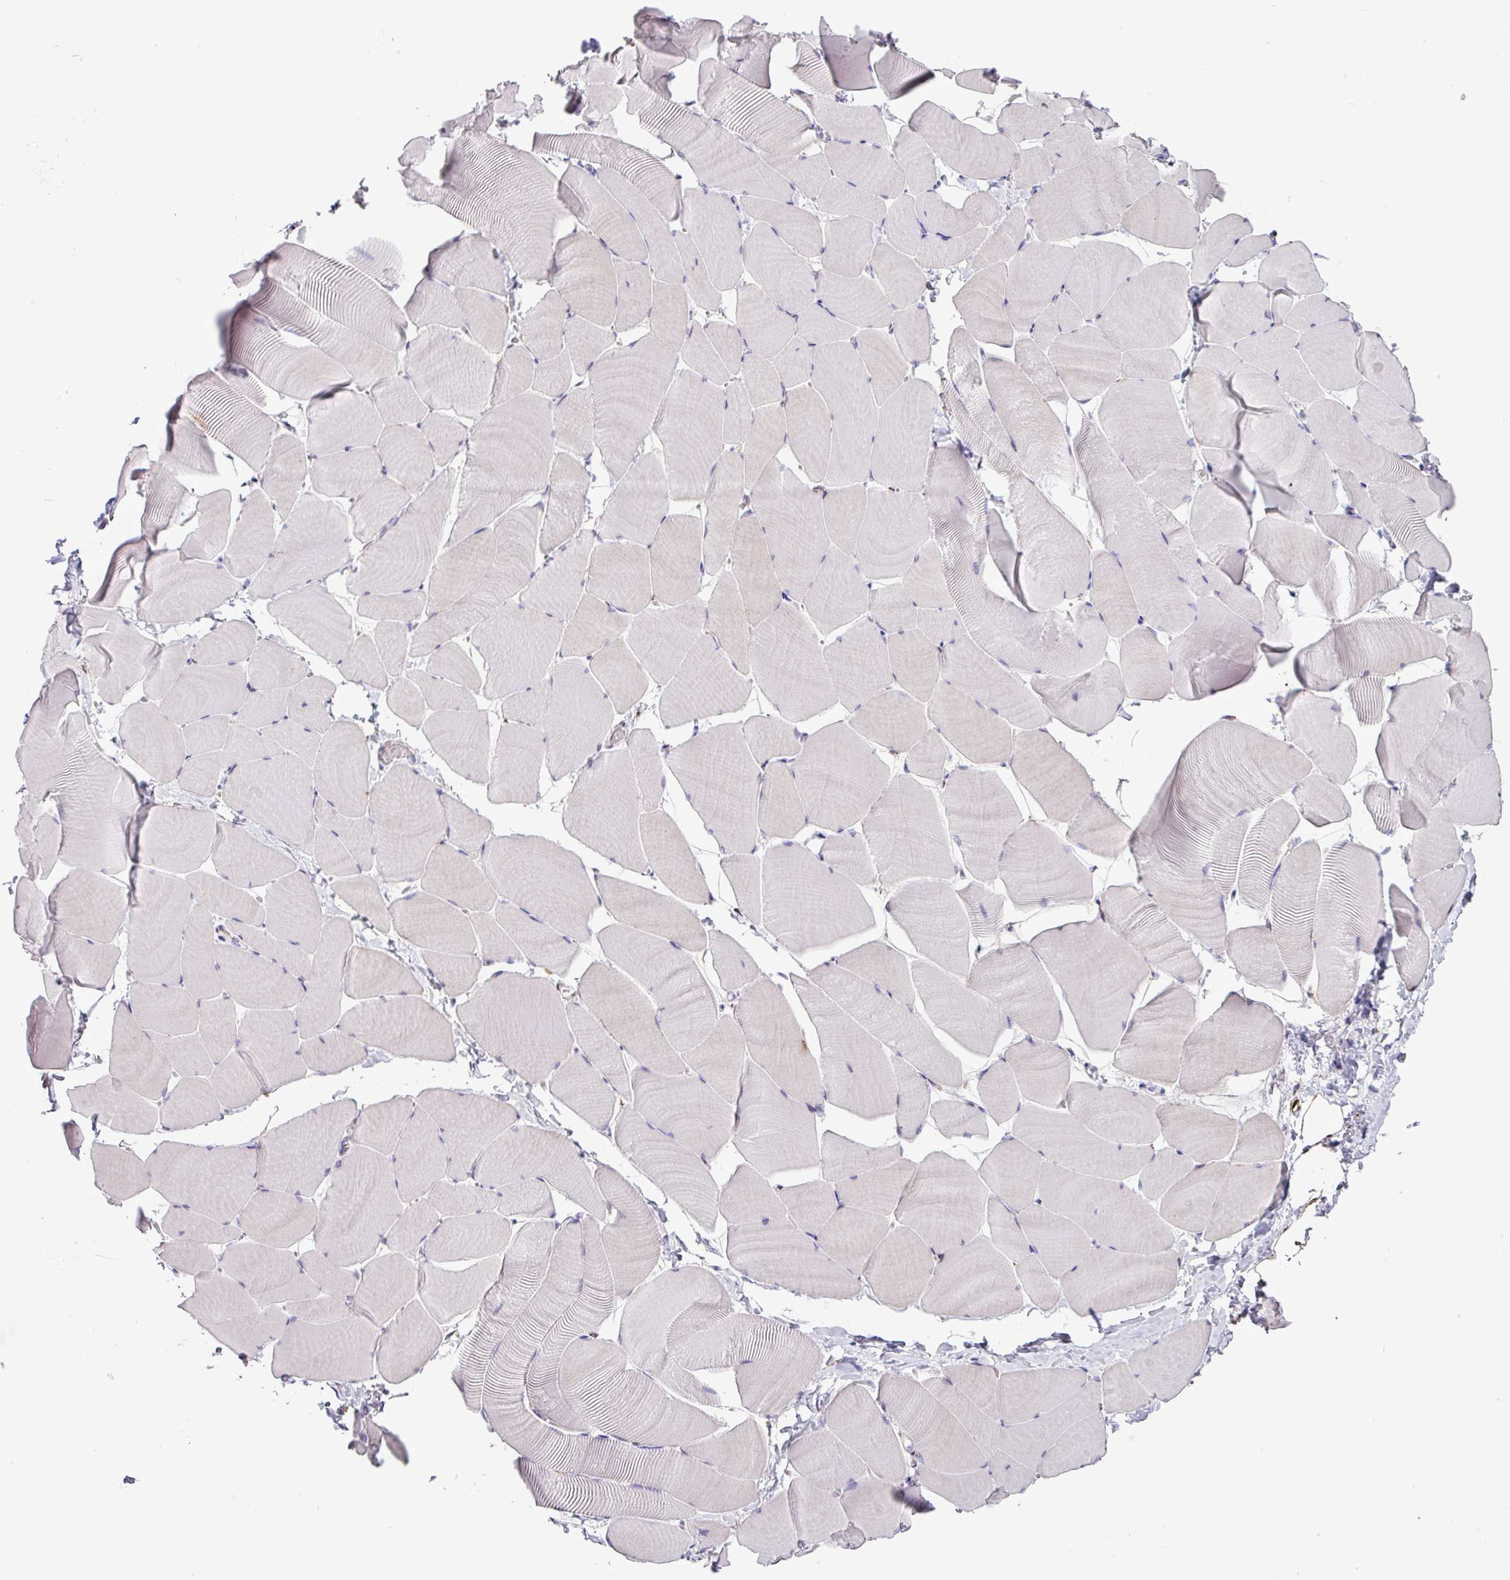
{"staining": {"intensity": "negative", "quantity": "none", "location": "none"}, "tissue": "skeletal muscle", "cell_type": "Myocytes", "image_type": "normal", "snomed": [{"axis": "morphology", "description": "Normal tissue, NOS"}, {"axis": "topography", "description": "Skeletal muscle"}], "caption": "Immunohistochemical staining of benign skeletal muscle exhibits no significant staining in myocytes.", "gene": "PPP1R35", "patient": {"sex": "male", "age": 25}}